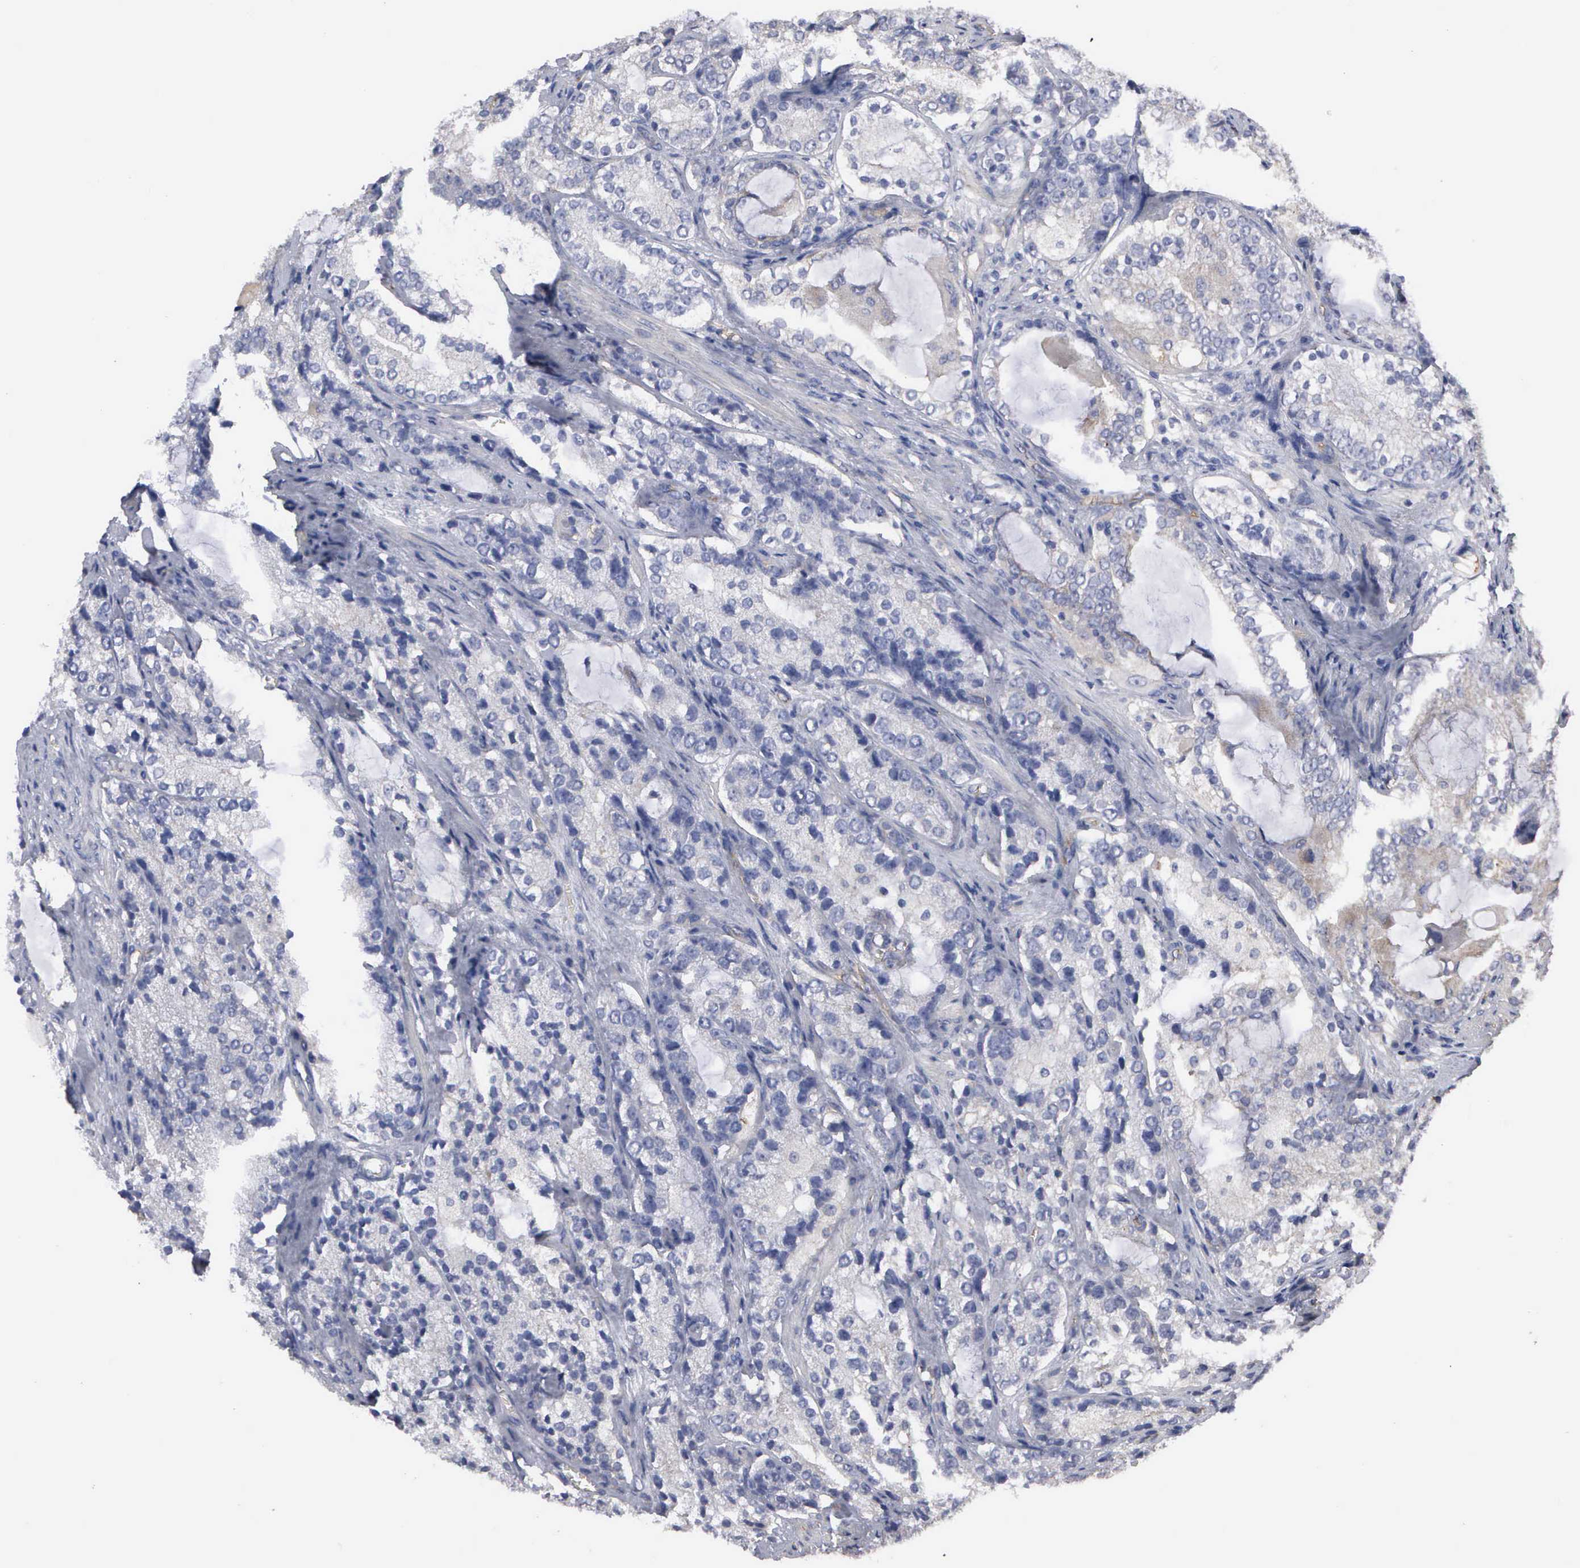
{"staining": {"intensity": "weak", "quantity": "<25%", "location": "cytoplasmic/membranous"}, "tissue": "prostate cancer", "cell_type": "Tumor cells", "image_type": "cancer", "snomed": [{"axis": "morphology", "description": "Adenocarcinoma, High grade"}, {"axis": "topography", "description": "Prostate"}], "caption": "Photomicrograph shows no protein staining in tumor cells of prostate cancer tissue. (Stains: DAB (3,3'-diaminobenzidine) immunohistochemistry with hematoxylin counter stain, Microscopy: brightfield microscopy at high magnification).", "gene": "RDX", "patient": {"sex": "male", "age": 63}}